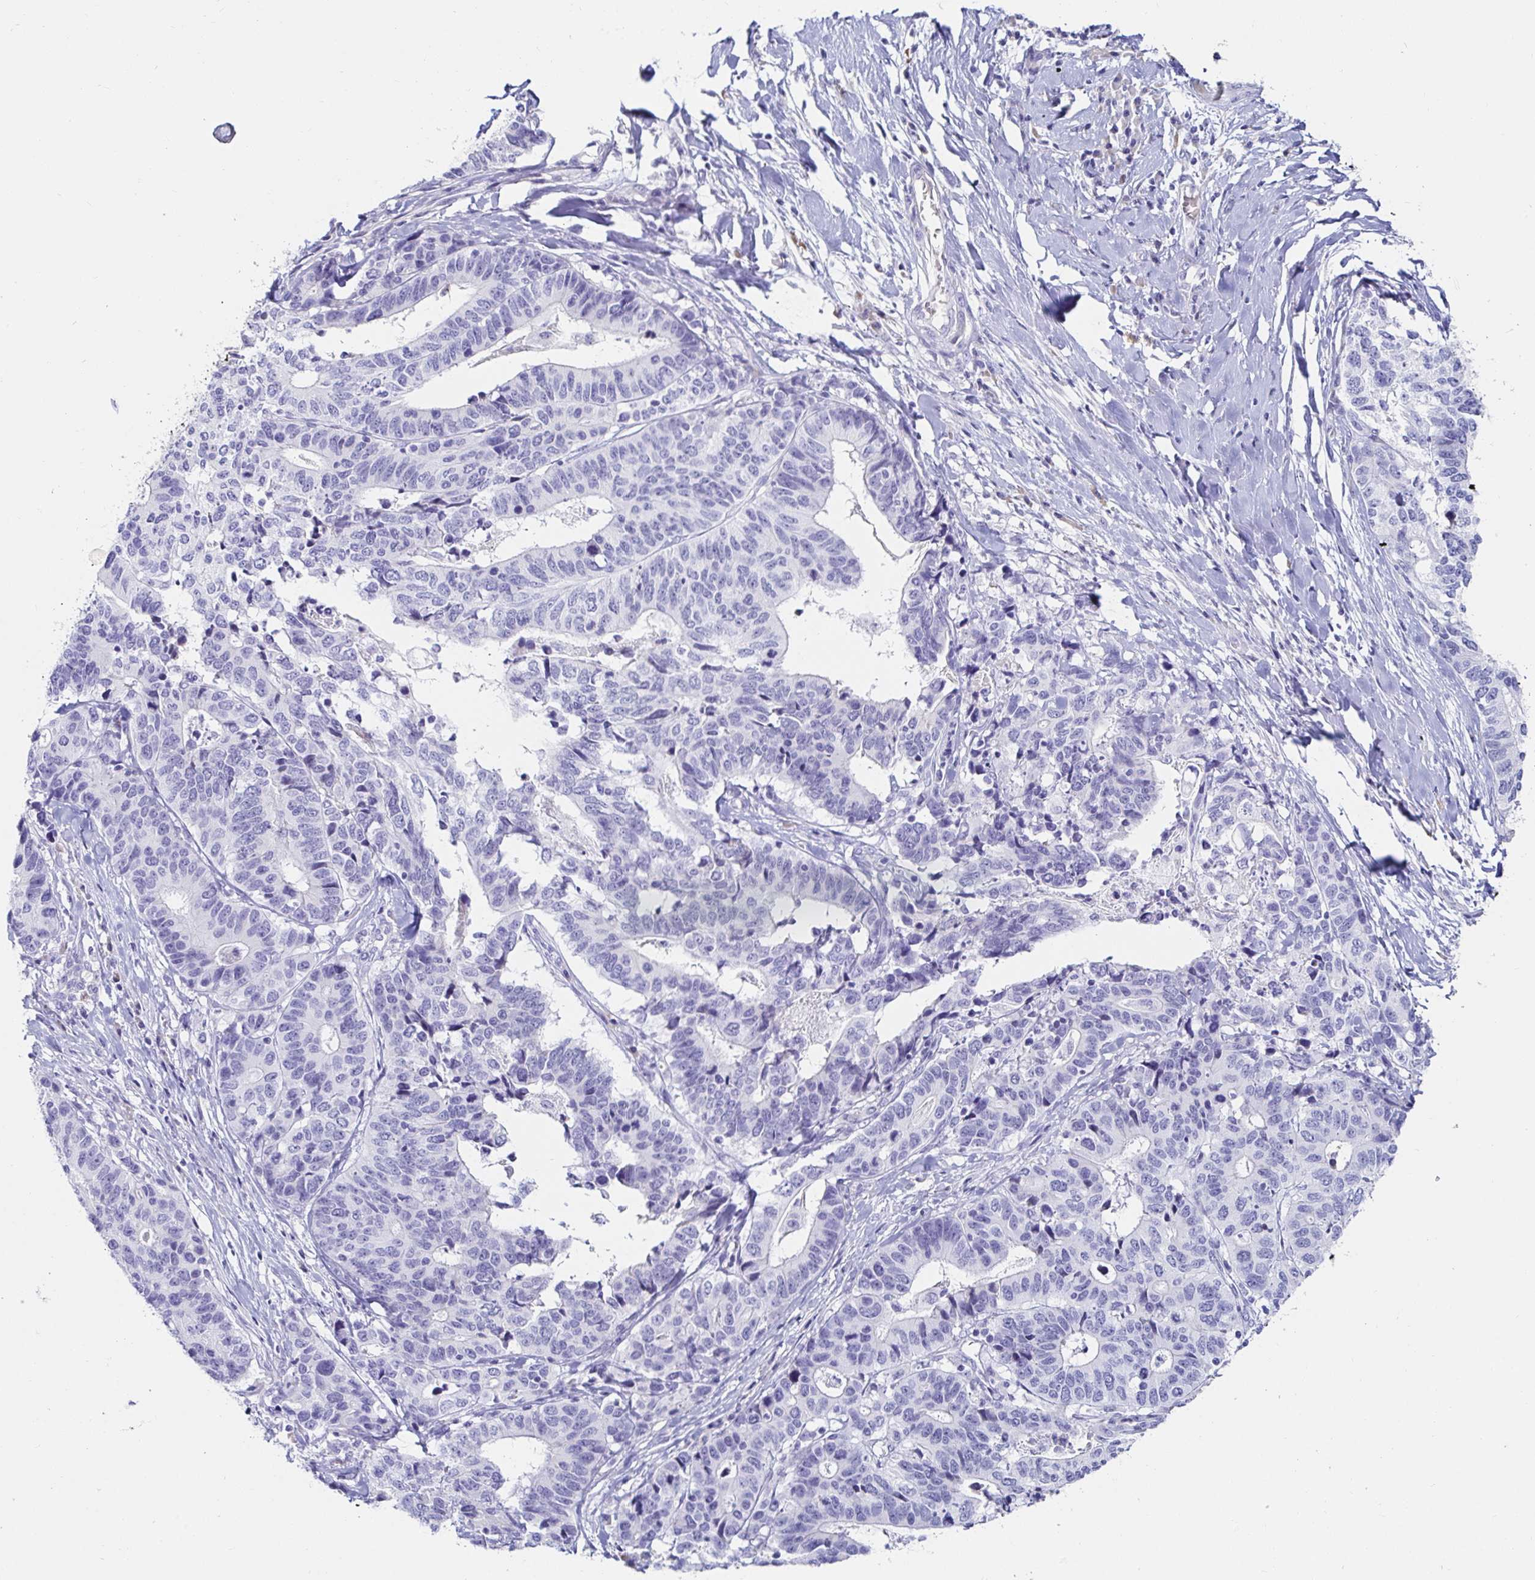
{"staining": {"intensity": "negative", "quantity": "none", "location": "none"}, "tissue": "stomach cancer", "cell_type": "Tumor cells", "image_type": "cancer", "snomed": [{"axis": "morphology", "description": "Adenocarcinoma, NOS"}, {"axis": "topography", "description": "Stomach, upper"}], "caption": "Immunohistochemistry (IHC) micrograph of neoplastic tissue: adenocarcinoma (stomach) stained with DAB (3,3'-diaminobenzidine) shows no significant protein staining in tumor cells.", "gene": "C4orf17", "patient": {"sex": "female", "age": 67}}